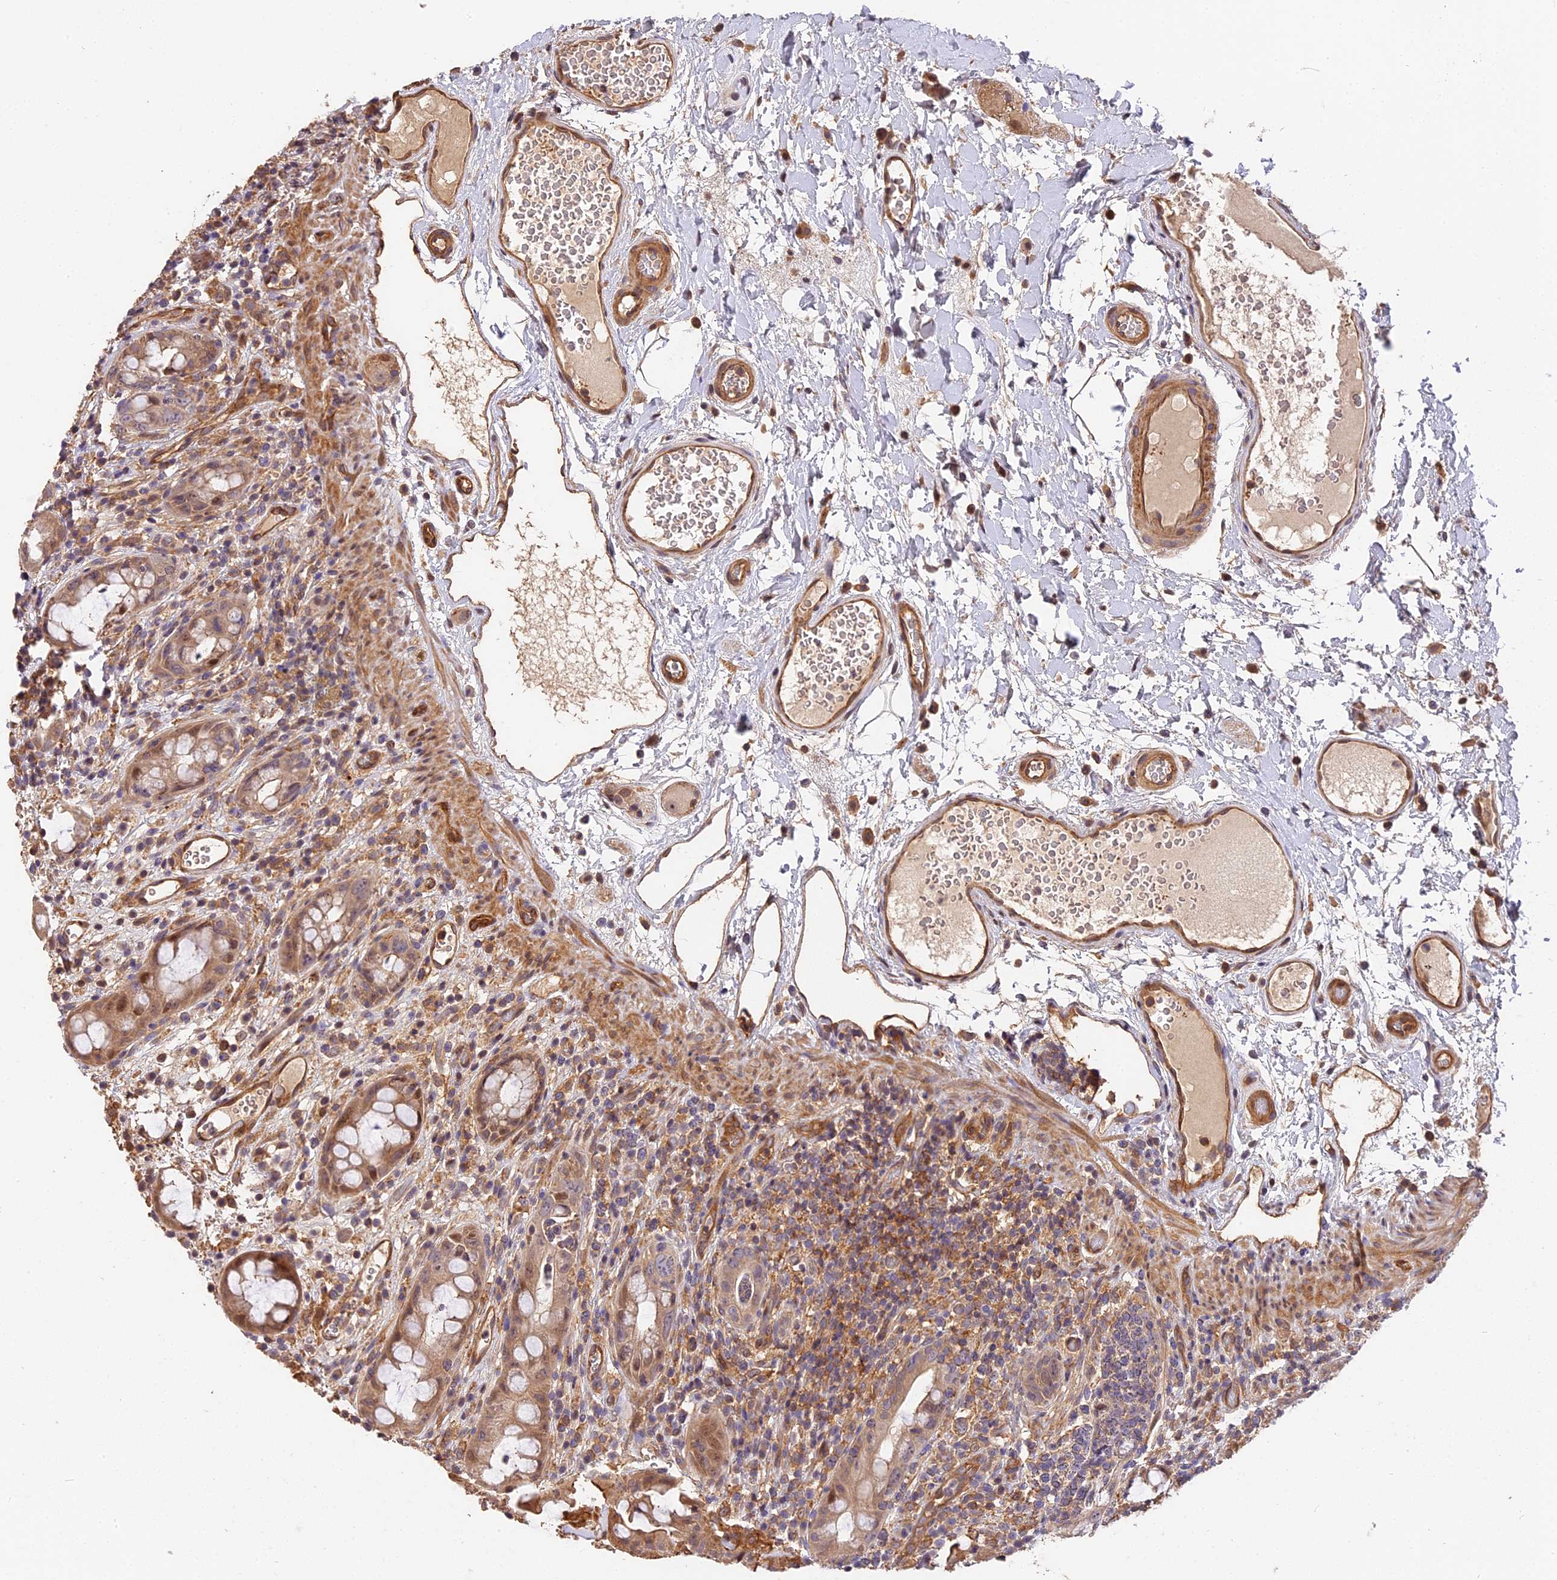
{"staining": {"intensity": "moderate", "quantity": ">75%", "location": "cytoplasmic/membranous,nuclear"}, "tissue": "rectum", "cell_type": "Glandular cells", "image_type": "normal", "snomed": [{"axis": "morphology", "description": "Normal tissue, NOS"}, {"axis": "topography", "description": "Rectum"}], "caption": "Human rectum stained with a brown dye displays moderate cytoplasmic/membranous,nuclear positive expression in about >75% of glandular cells.", "gene": "ARHGAP17", "patient": {"sex": "female", "age": 57}}